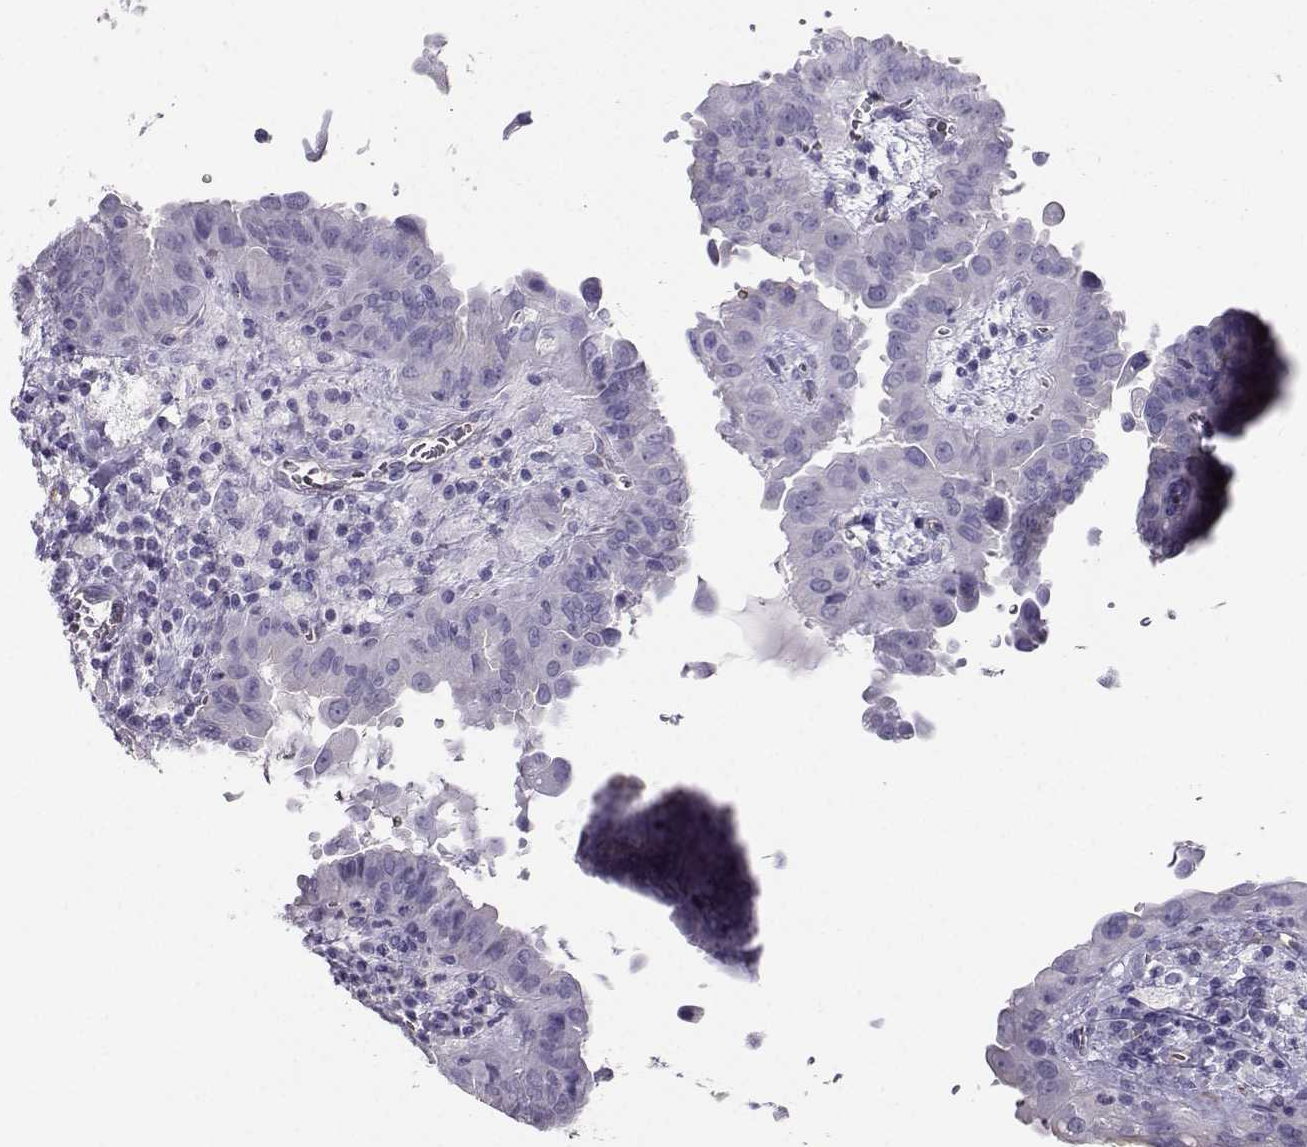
{"staining": {"intensity": "negative", "quantity": "none", "location": "none"}, "tissue": "thyroid cancer", "cell_type": "Tumor cells", "image_type": "cancer", "snomed": [{"axis": "morphology", "description": "Papillary adenocarcinoma, NOS"}, {"axis": "topography", "description": "Thyroid gland"}], "caption": "IHC histopathology image of thyroid papillary adenocarcinoma stained for a protein (brown), which shows no expression in tumor cells.", "gene": "CLUL1", "patient": {"sex": "female", "age": 37}}